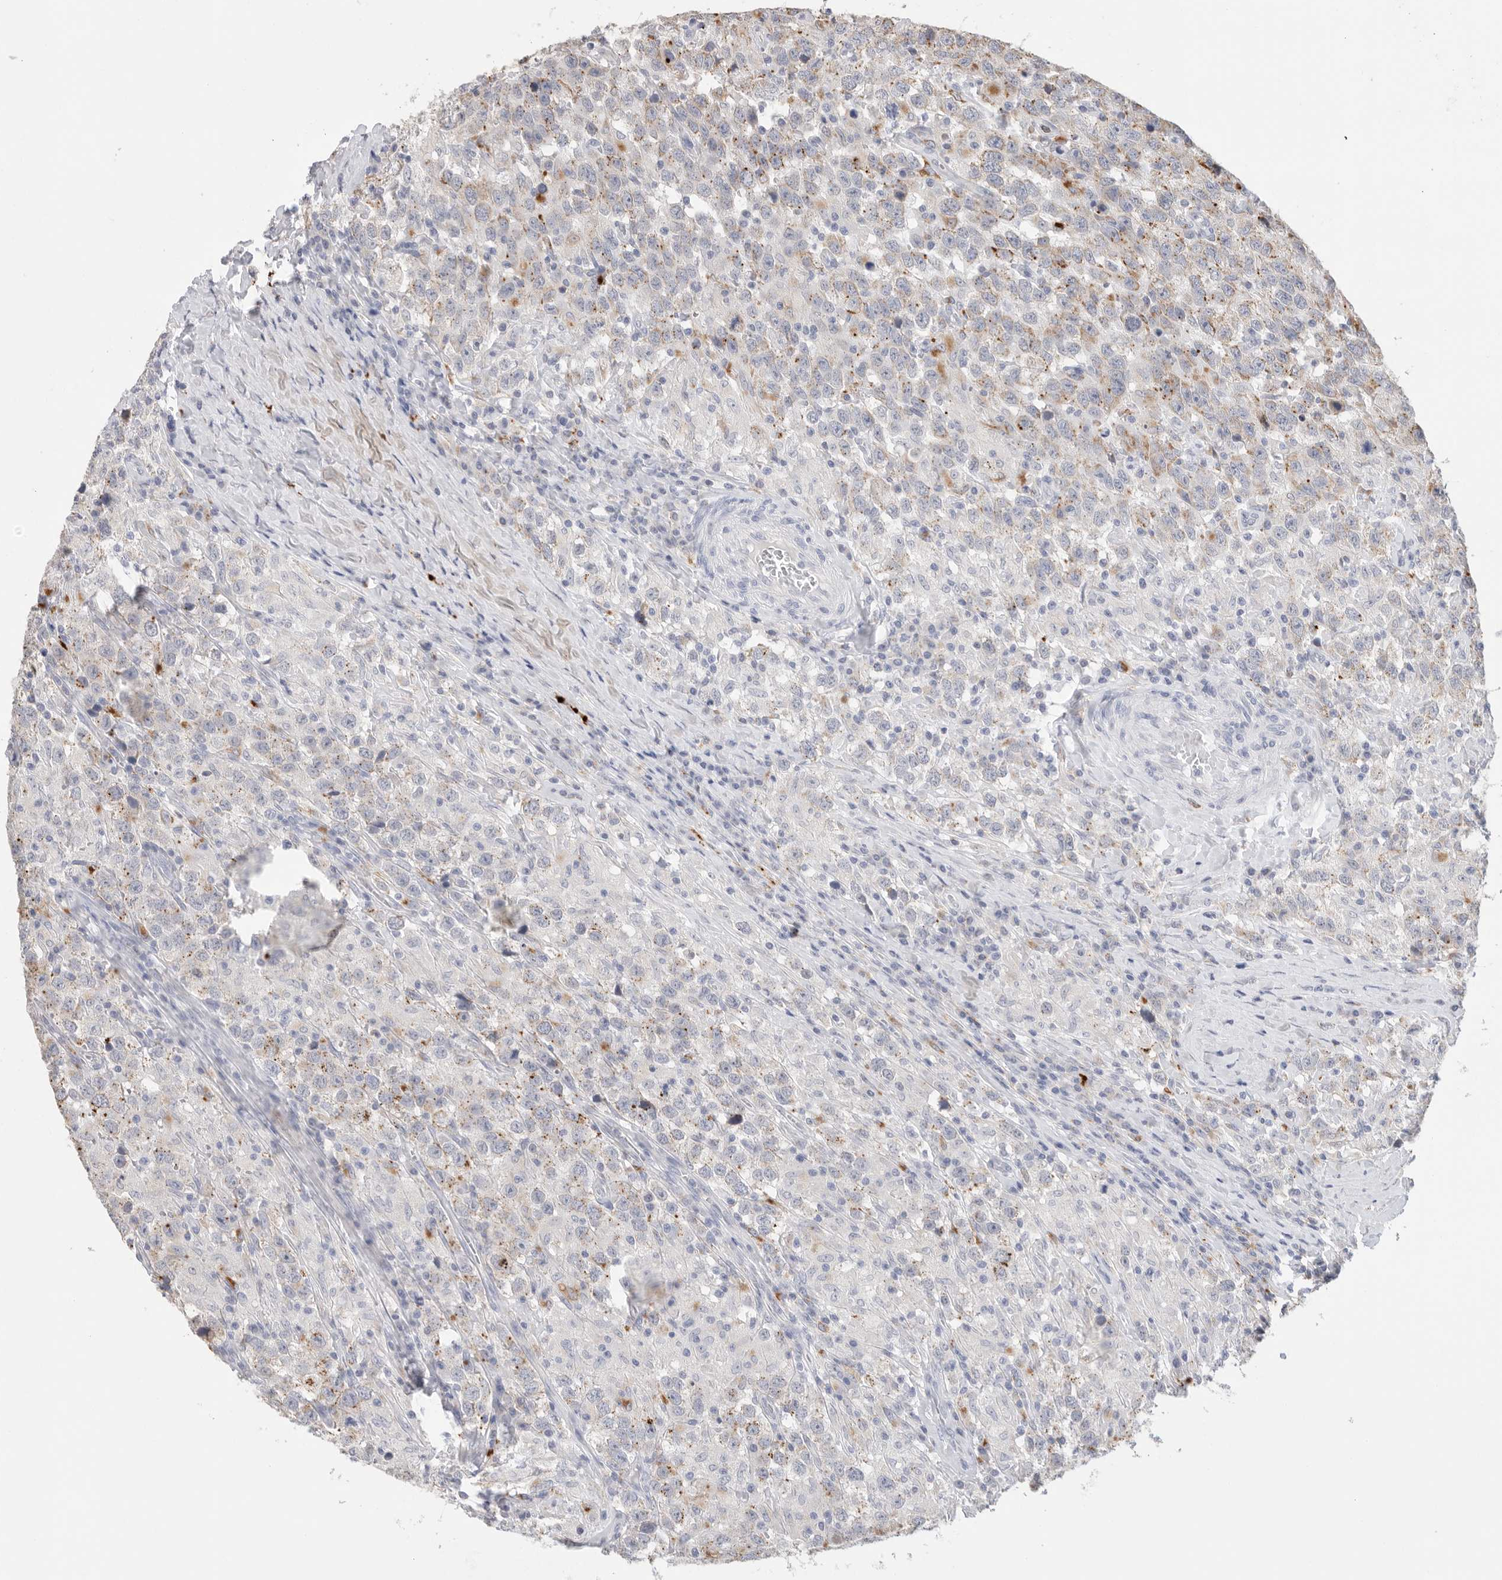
{"staining": {"intensity": "moderate", "quantity": ">75%", "location": "cytoplasmic/membranous"}, "tissue": "testis cancer", "cell_type": "Tumor cells", "image_type": "cancer", "snomed": [{"axis": "morphology", "description": "Seminoma, NOS"}, {"axis": "topography", "description": "Testis"}], "caption": "Seminoma (testis) stained for a protein displays moderate cytoplasmic/membranous positivity in tumor cells. (DAB IHC, brown staining for protein, blue staining for nuclei).", "gene": "GGH", "patient": {"sex": "male", "age": 41}}